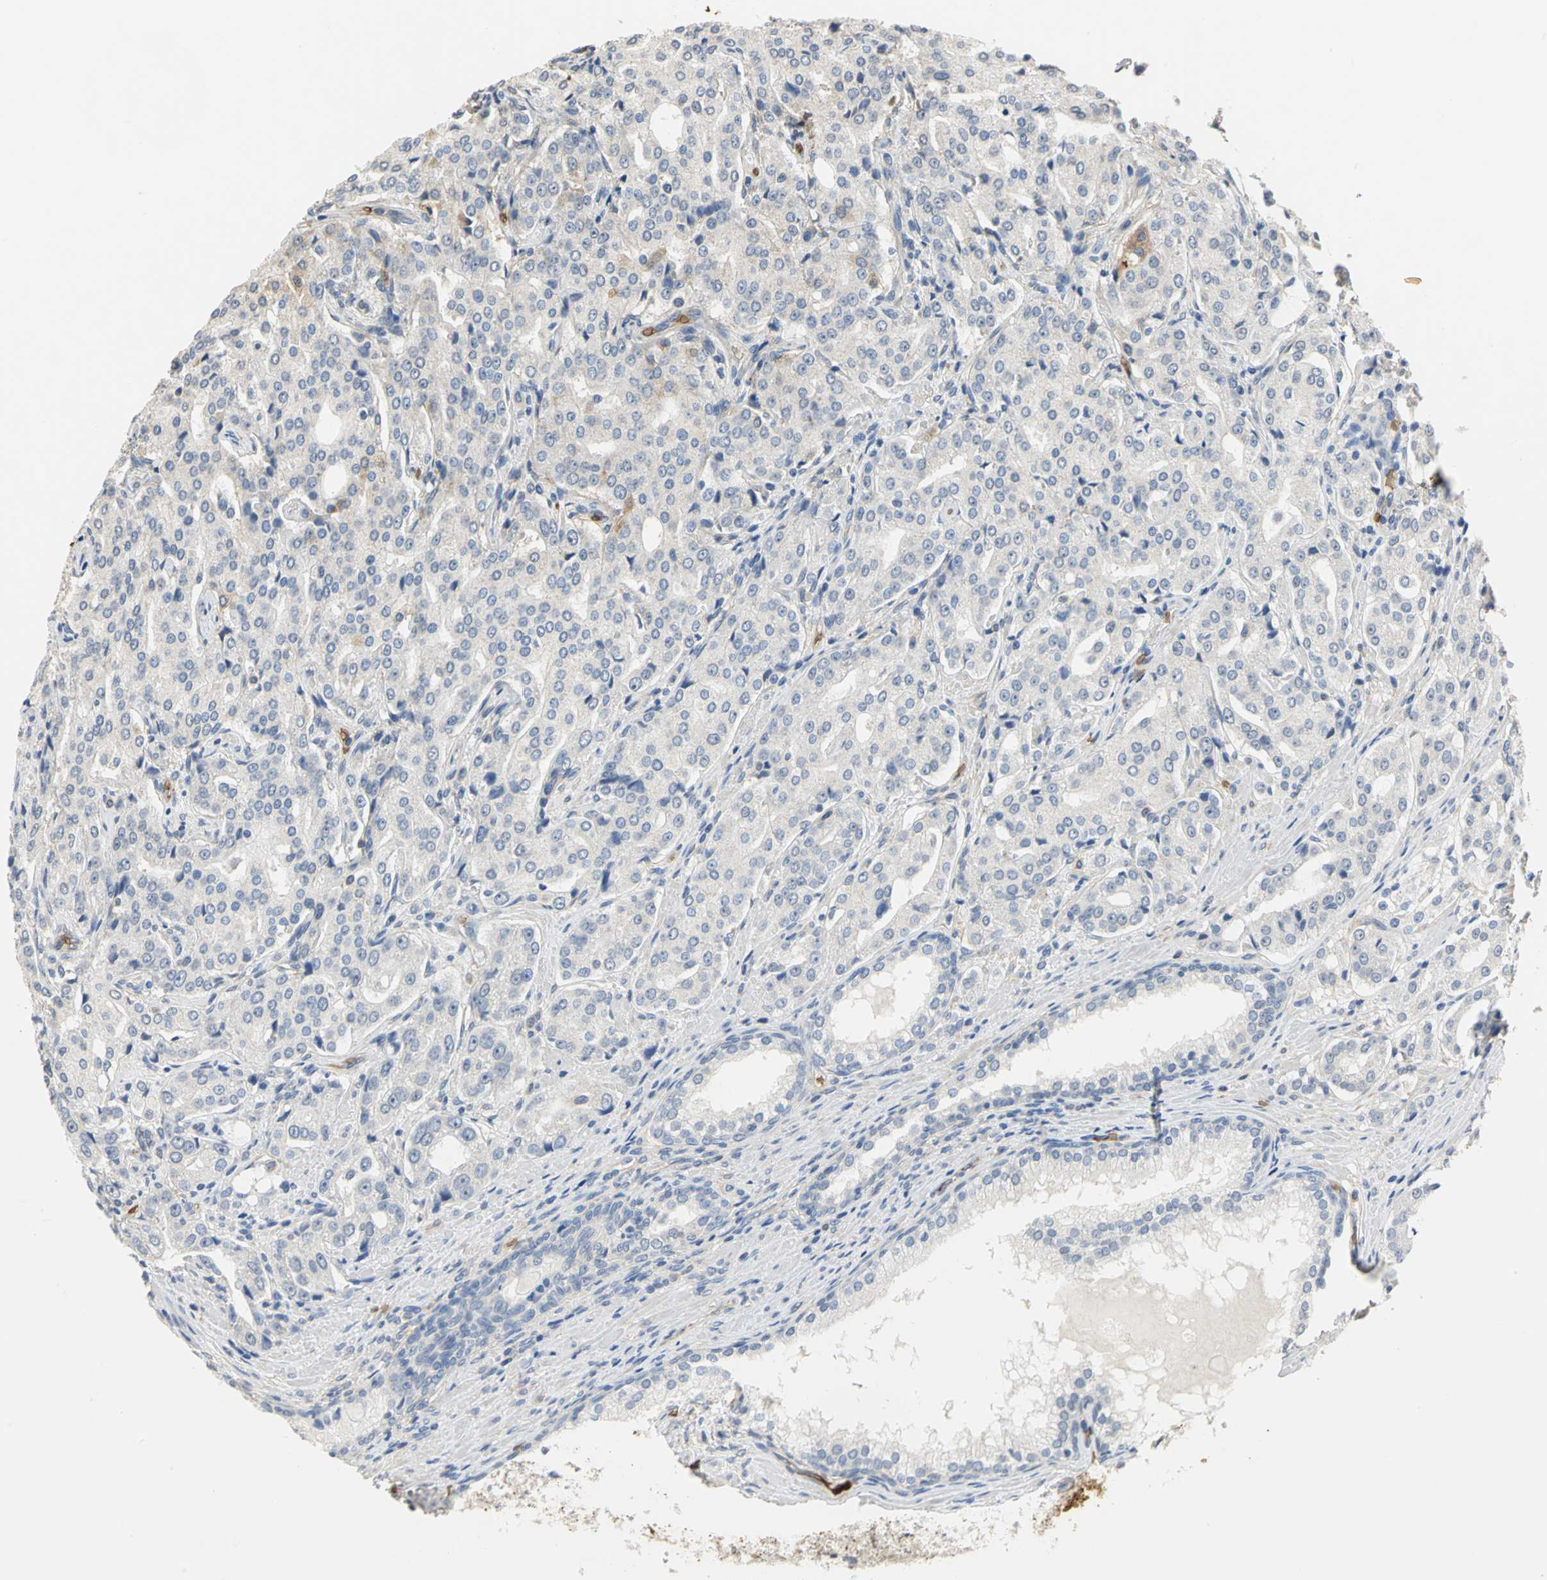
{"staining": {"intensity": "negative", "quantity": "none", "location": "none"}, "tissue": "prostate cancer", "cell_type": "Tumor cells", "image_type": "cancer", "snomed": [{"axis": "morphology", "description": "Adenocarcinoma, High grade"}, {"axis": "topography", "description": "Prostate"}], "caption": "DAB (3,3'-diaminobenzidine) immunohistochemical staining of human prostate cancer displays no significant staining in tumor cells.", "gene": "TREM1", "patient": {"sex": "male", "age": 72}}